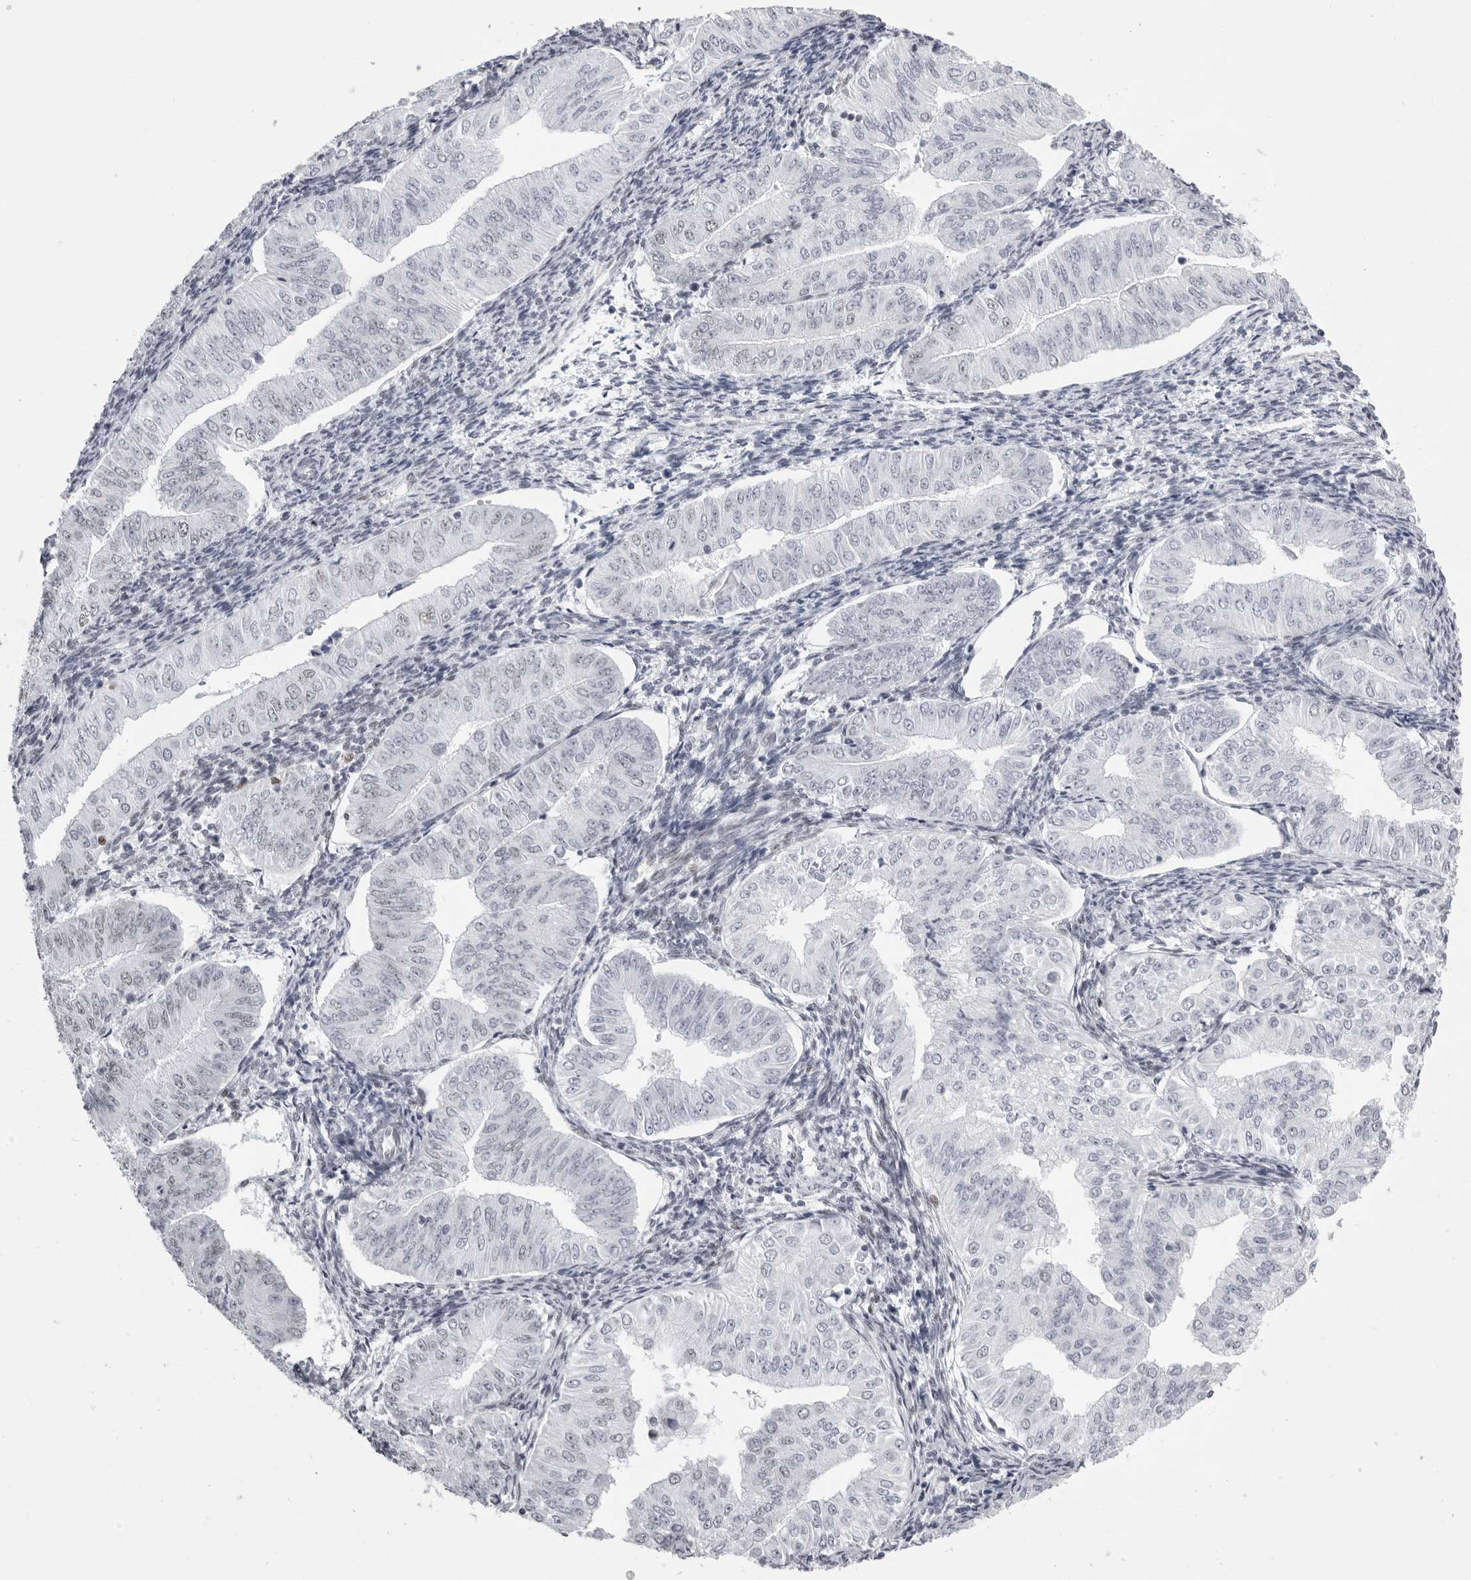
{"staining": {"intensity": "negative", "quantity": "none", "location": "none"}, "tissue": "endometrial cancer", "cell_type": "Tumor cells", "image_type": "cancer", "snomed": [{"axis": "morphology", "description": "Normal tissue, NOS"}, {"axis": "morphology", "description": "Adenocarcinoma, NOS"}, {"axis": "topography", "description": "Endometrium"}], "caption": "Image shows no protein expression in tumor cells of adenocarcinoma (endometrial) tissue.", "gene": "IRF2BP2", "patient": {"sex": "female", "age": 53}}